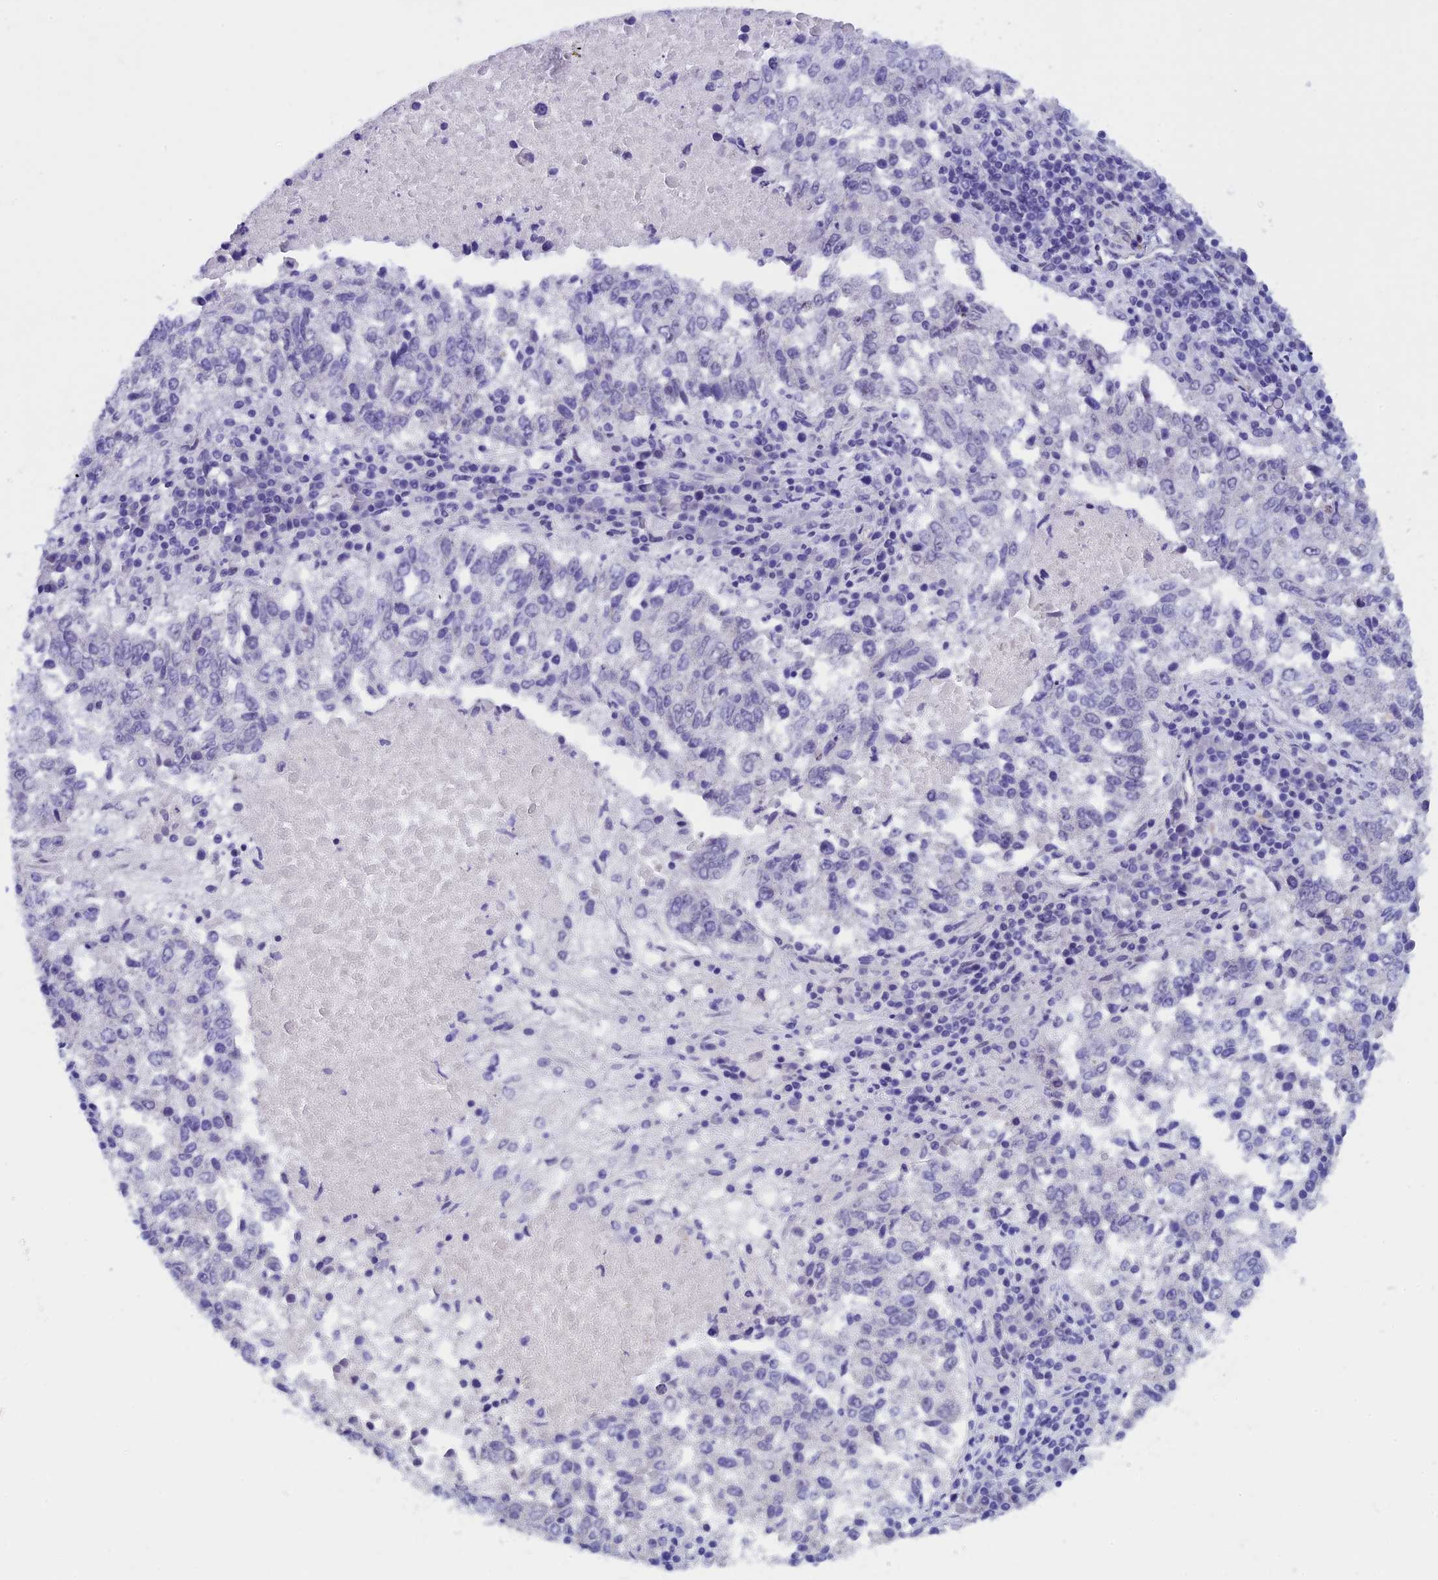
{"staining": {"intensity": "negative", "quantity": "none", "location": "none"}, "tissue": "lung cancer", "cell_type": "Tumor cells", "image_type": "cancer", "snomed": [{"axis": "morphology", "description": "Squamous cell carcinoma, NOS"}, {"axis": "topography", "description": "Lung"}], "caption": "DAB immunohistochemical staining of human lung squamous cell carcinoma shows no significant staining in tumor cells.", "gene": "NIPBL", "patient": {"sex": "male", "age": 73}}